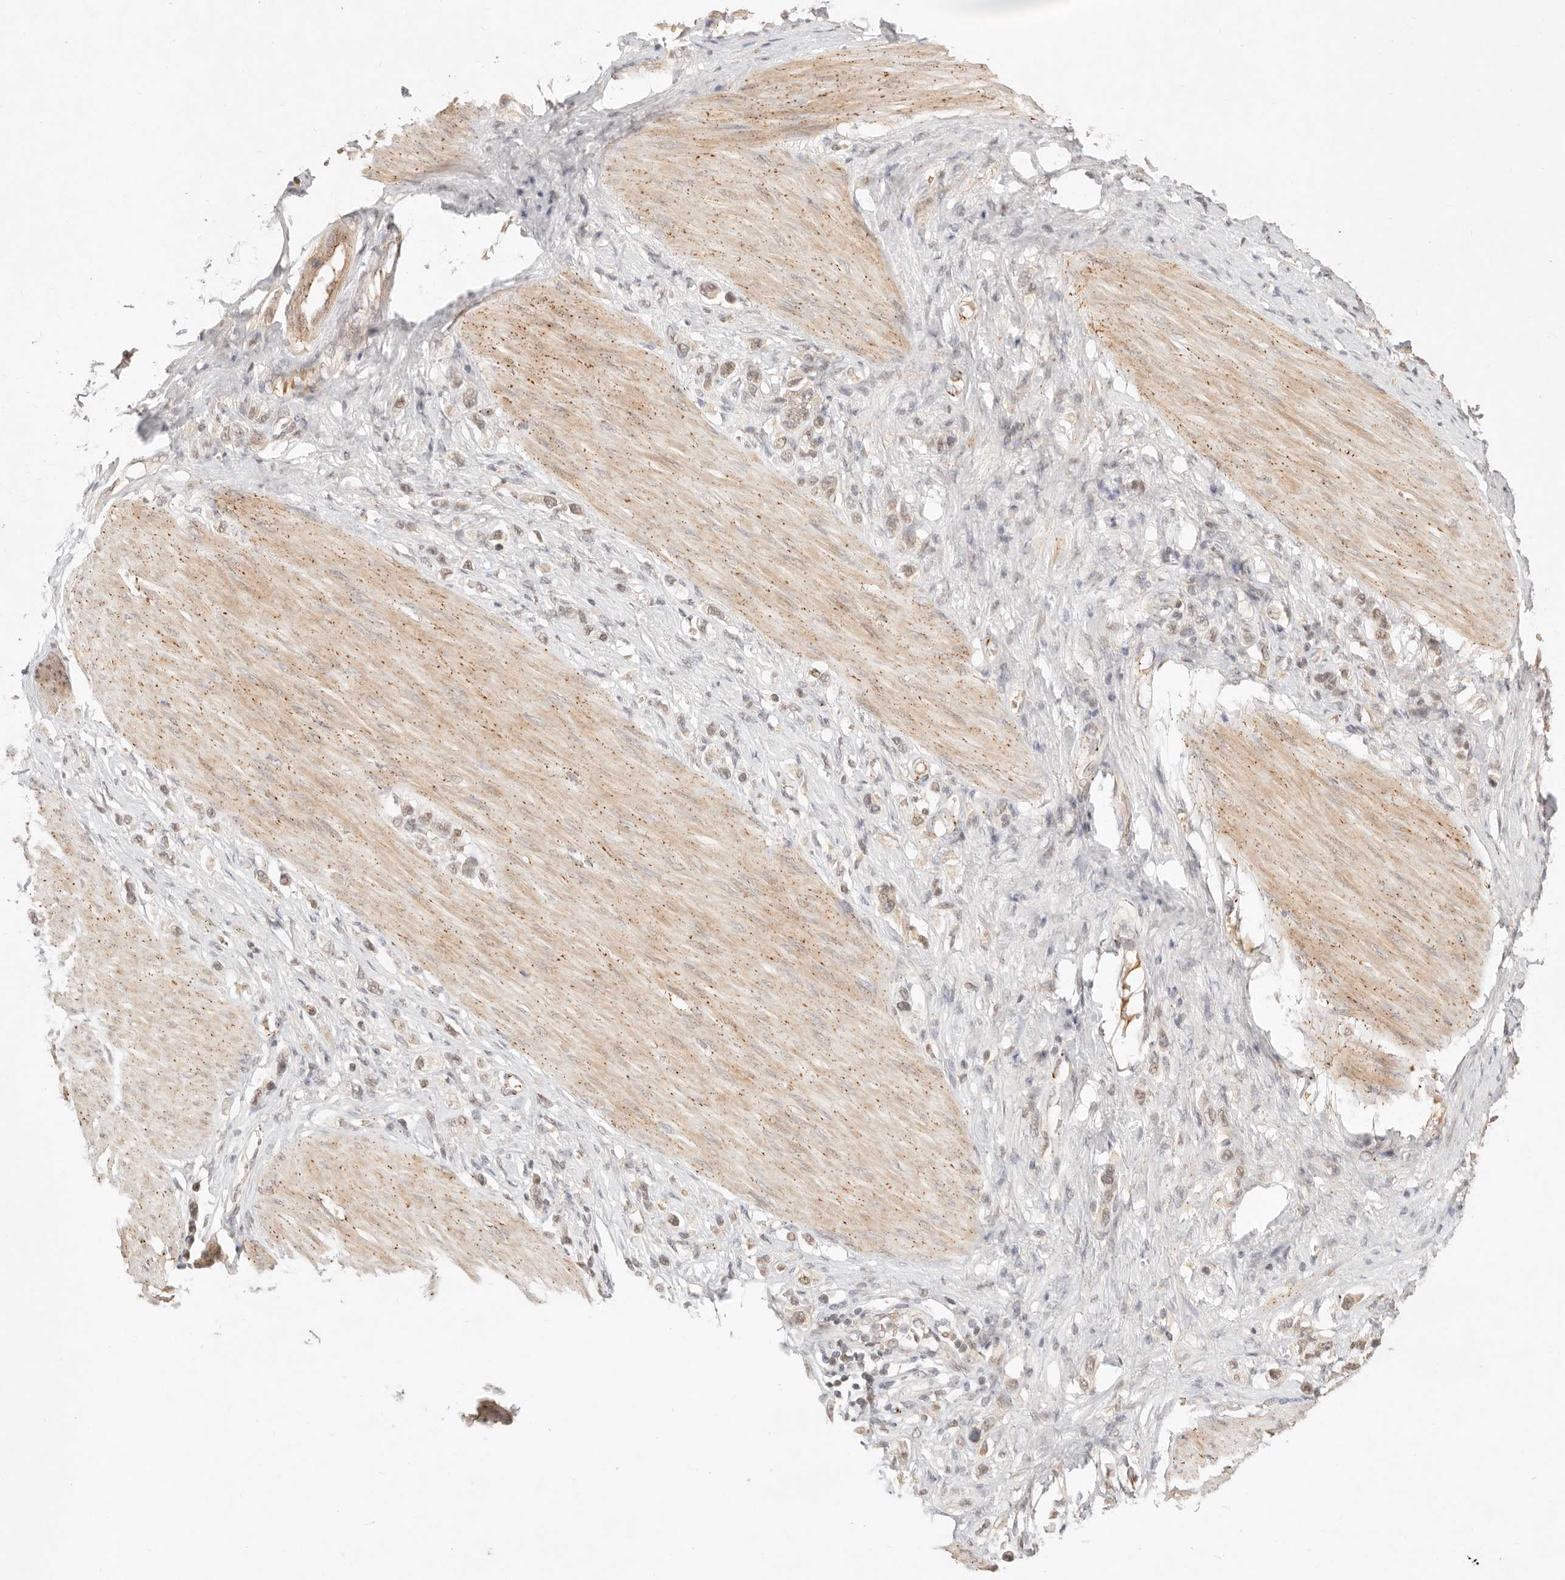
{"staining": {"intensity": "moderate", "quantity": ">75%", "location": "nuclear"}, "tissue": "stomach cancer", "cell_type": "Tumor cells", "image_type": "cancer", "snomed": [{"axis": "morphology", "description": "Adenocarcinoma, NOS"}, {"axis": "topography", "description": "Stomach"}], "caption": "Protein expression analysis of human adenocarcinoma (stomach) reveals moderate nuclear positivity in approximately >75% of tumor cells.", "gene": "MEP1A", "patient": {"sex": "female", "age": 65}}